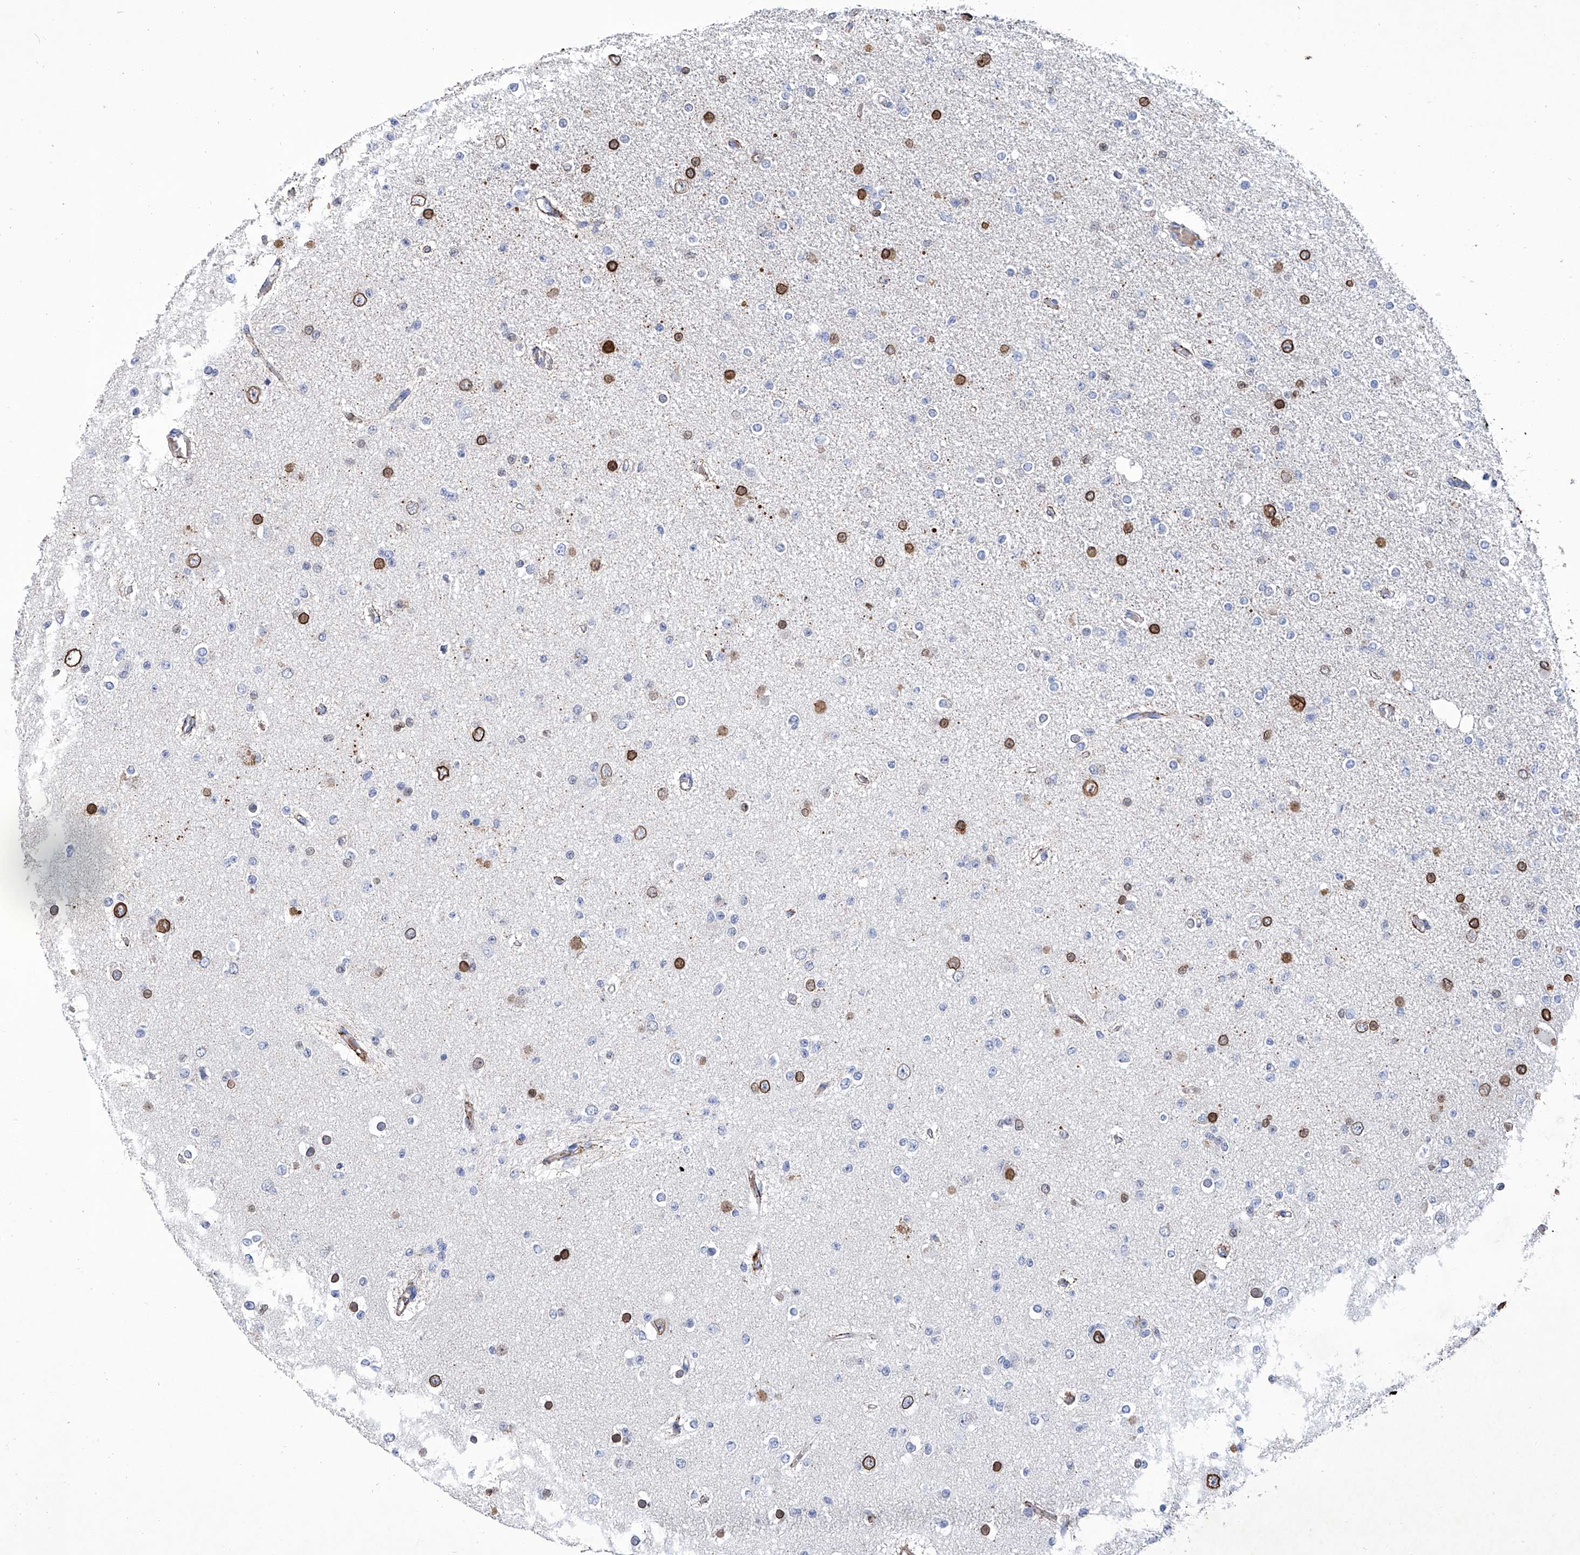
{"staining": {"intensity": "negative", "quantity": "none", "location": "none"}, "tissue": "glioma", "cell_type": "Tumor cells", "image_type": "cancer", "snomed": [{"axis": "morphology", "description": "Glioma, malignant, Low grade"}, {"axis": "topography", "description": "Brain"}], "caption": "Protein analysis of low-grade glioma (malignant) shows no significant staining in tumor cells.", "gene": "GPT", "patient": {"sex": "female", "age": 22}}